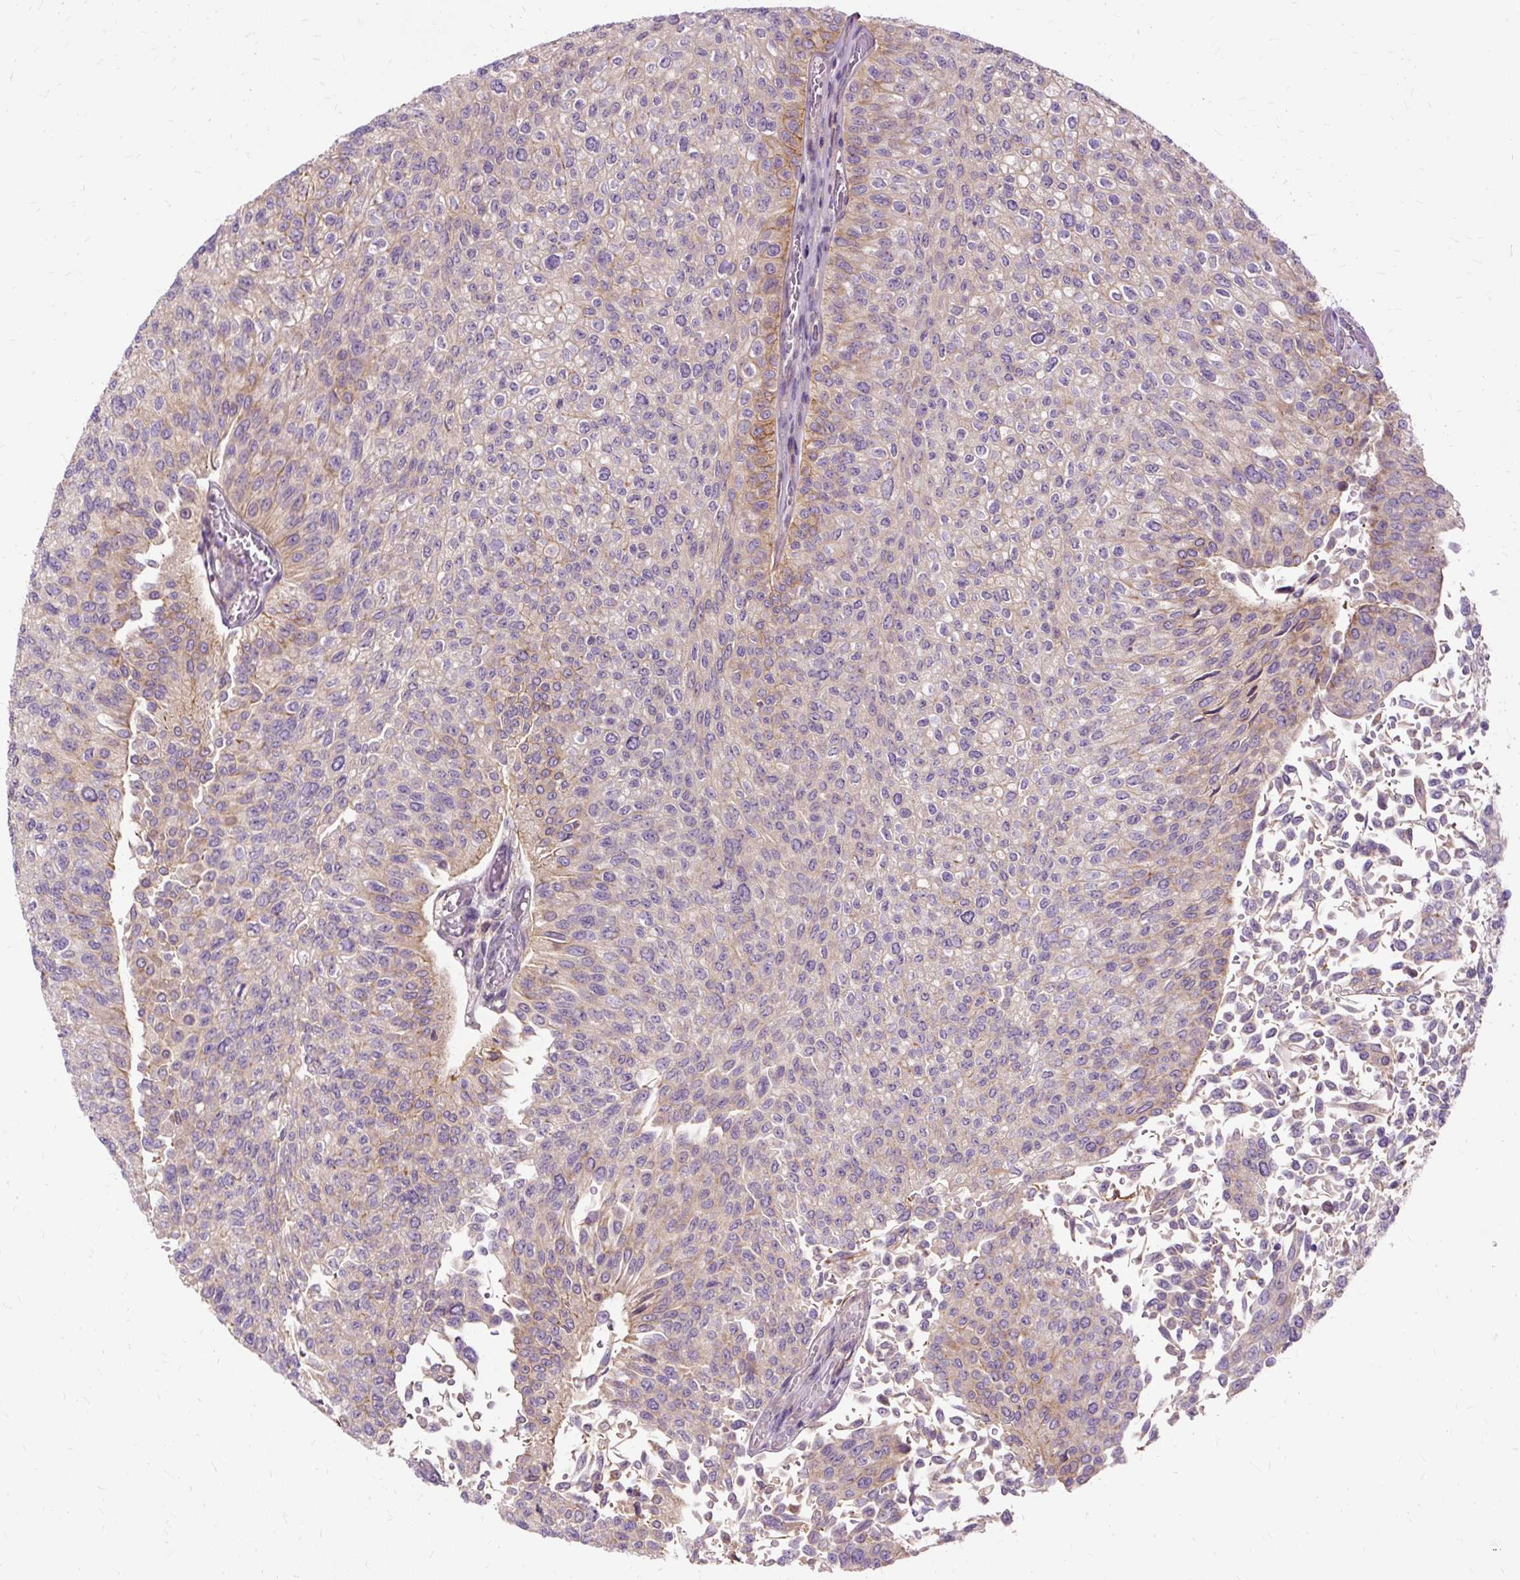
{"staining": {"intensity": "weak", "quantity": "<25%", "location": "cytoplasmic/membranous"}, "tissue": "urothelial cancer", "cell_type": "Tumor cells", "image_type": "cancer", "snomed": [{"axis": "morphology", "description": "Urothelial carcinoma, NOS"}, {"axis": "topography", "description": "Urinary bladder"}], "caption": "Tumor cells are negative for brown protein staining in transitional cell carcinoma.", "gene": "TSPAN8", "patient": {"sex": "male", "age": 59}}